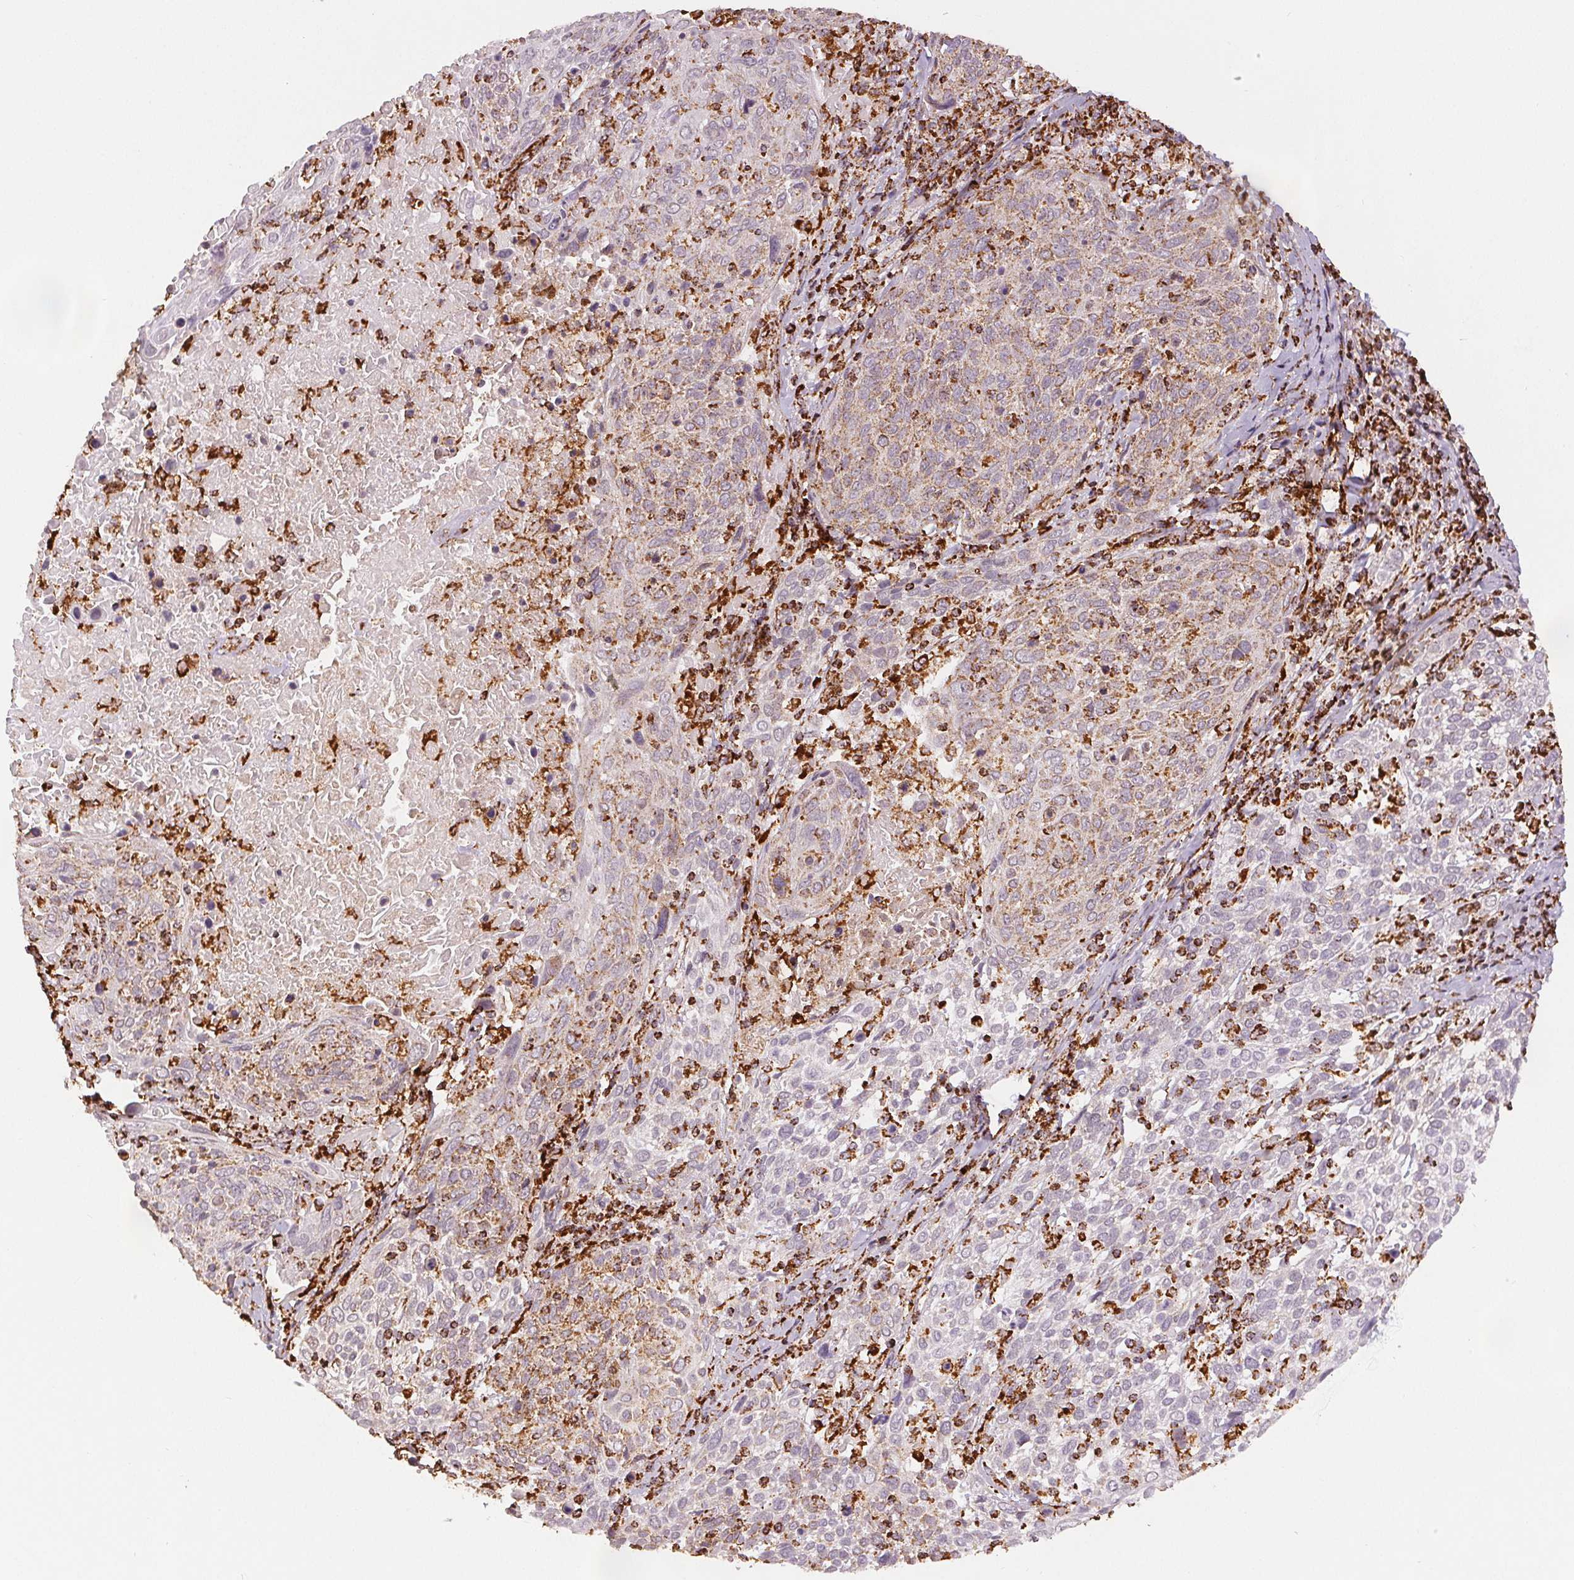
{"staining": {"intensity": "moderate", "quantity": "25%-75%", "location": "cytoplasmic/membranous"}, "tissue": "cervical cancer", "cell_type": "Tumor cells", "image_type": "cancer", "snomed": [{"axis": "morphology", "description": "Squamous cell carcinoma, NOS"}, {"axis": "topography", "description": "Cervix"}], "caption": "The histopathology image displays a brown stain indicating the presence of a protein in the cytoplasmic/membranous of tumor cells in cervical squamous cell carcinoma. (DAB = brown stain, brightfield microscopy at high magnification).", "gene": "SDHB", "patient": {"sex": "female", "age": 61}}